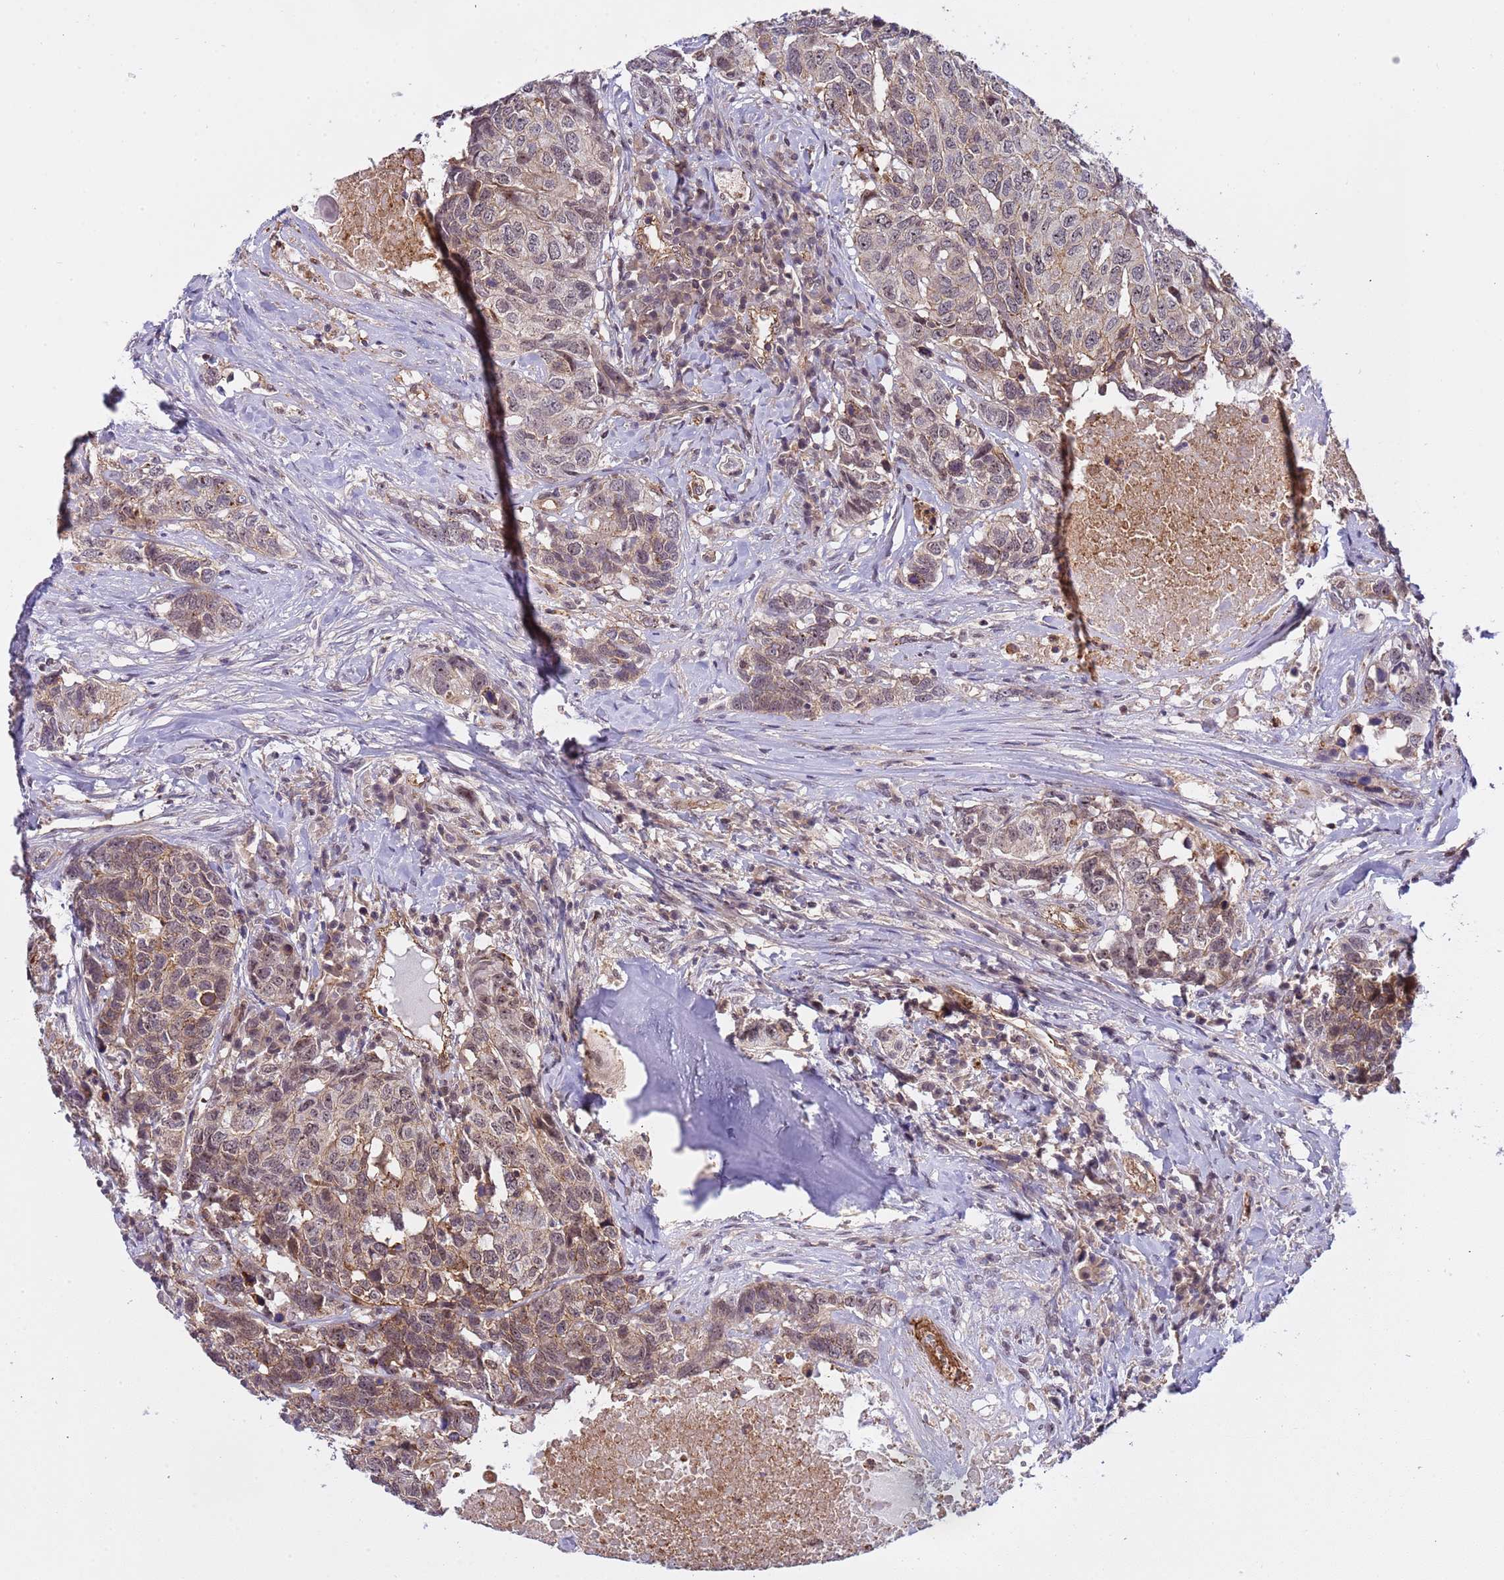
{"staining": {"intensity": "weak", "quantity": "25%-75%", "location": "cytoplasmic/membranous,nuclear"}, "tissue": "head and neck cancer", "cell_type": "Tumor cells", "image_type": "cancer", "snomed": [{"axis": "morphology", "description": "Squamous cell carcinoma, NOS"}, {"axis": "topography", "description": "Head-Neck"}], "caption": "Weak cytoplasmic/membranous and nuclear staining is seen in about 25%-75% of tumor cells in squamous cell carcinoma (head and neck).", "gene": "EMC2", "patient": {"sex": "male", "age": 66}}